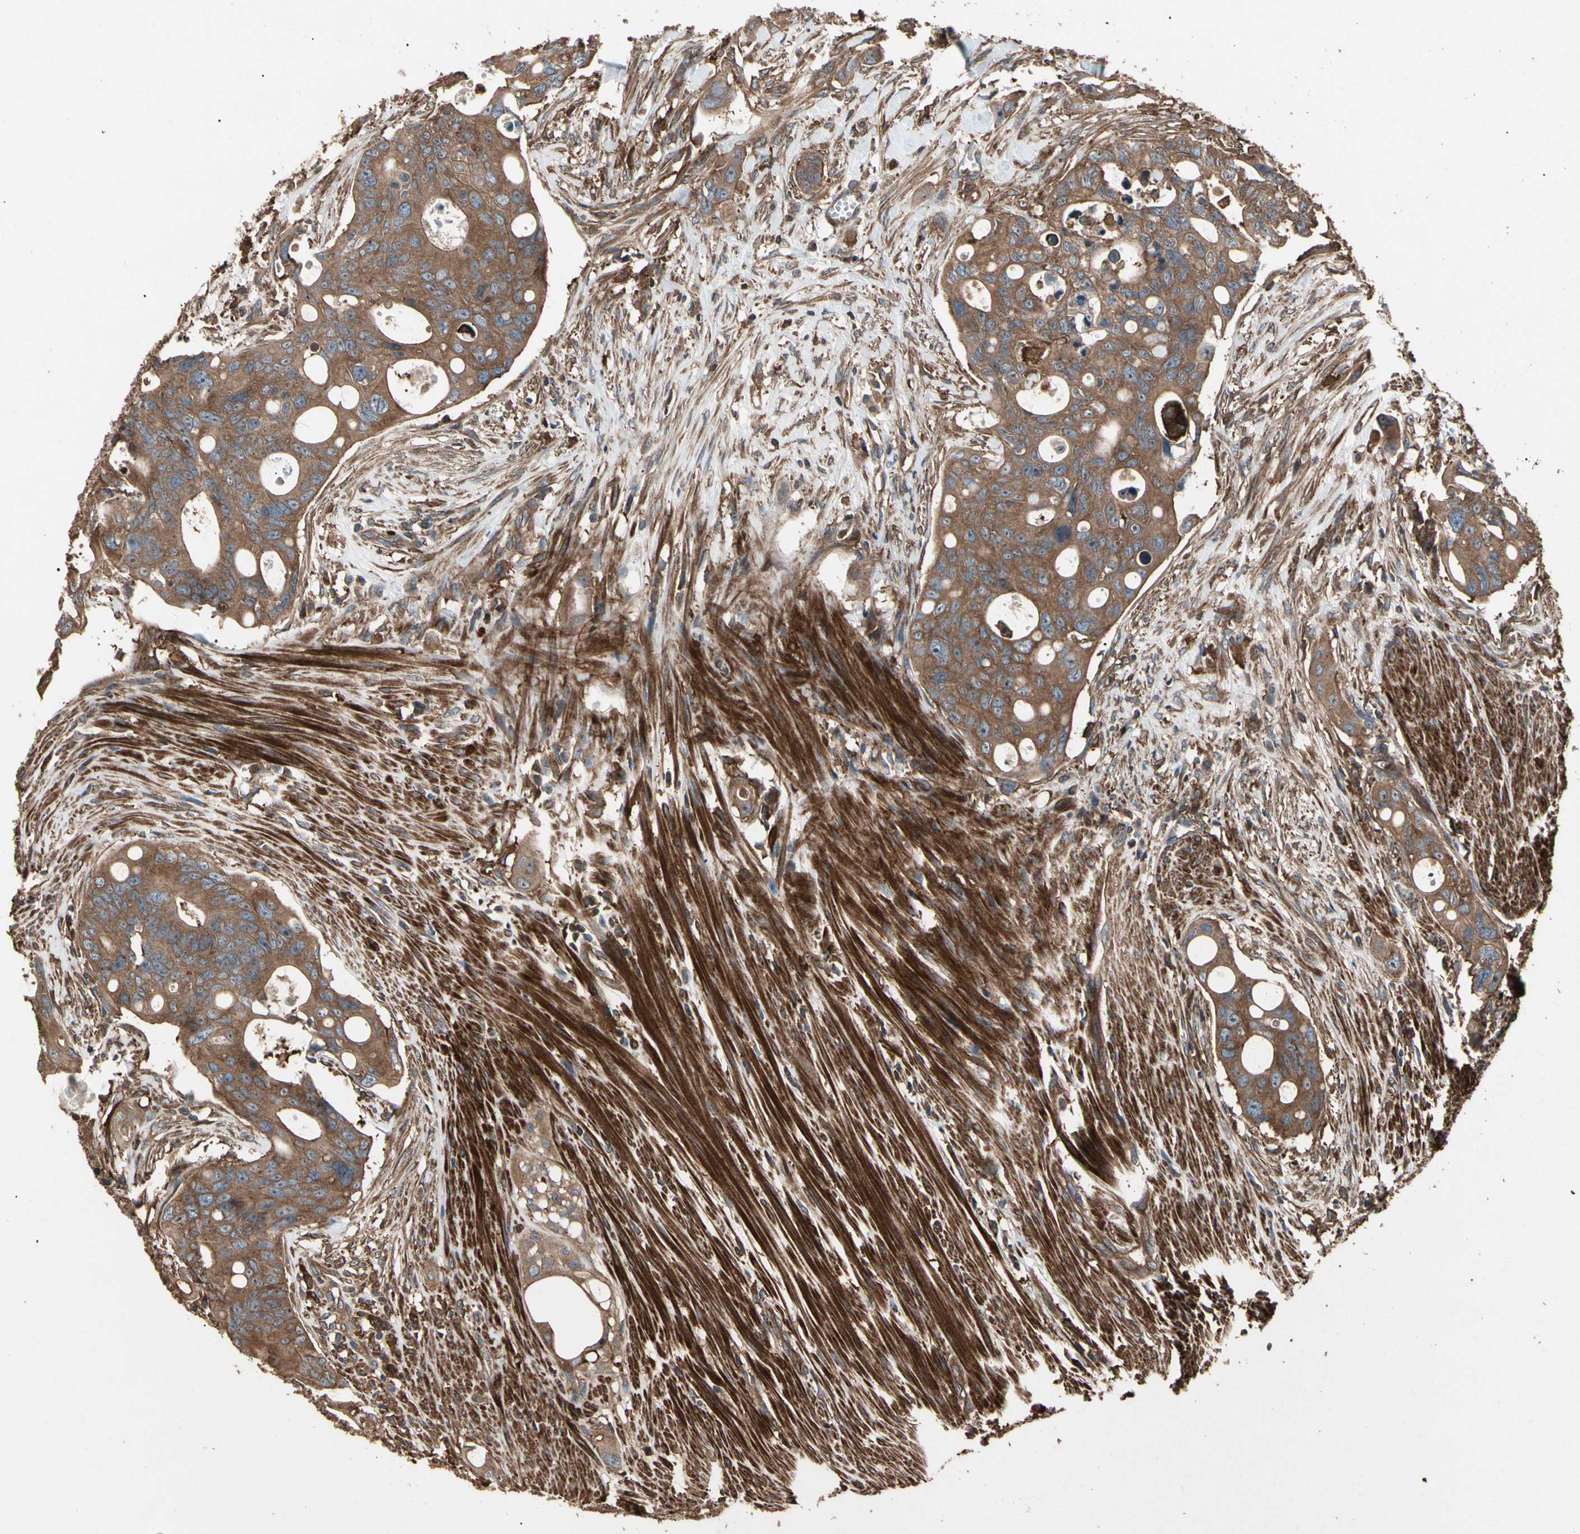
{"staining": {"intensity": "moderate", "quantity": ">75%", "location": "cytoplasmic/membranous"}, "tissue": "colorectal cancer", "cell_type": "Tumor cells", "image_type": "cancer", "snomed": [{"axis": "morphology", "description": "Adenocarcinoma, NOS"}, {"axis": "topography", "description": "Colon"}], "caption": "Brown immunohistochemical staining in colorectal cancer displays moderate cytoplasmic/membranous staining in approximately >75% of tumor cells. (DAB IHC with brightfield microscopy, high magnification).", "gene": "AGBL2", "patient": {"sex": "female", "age": 57}}